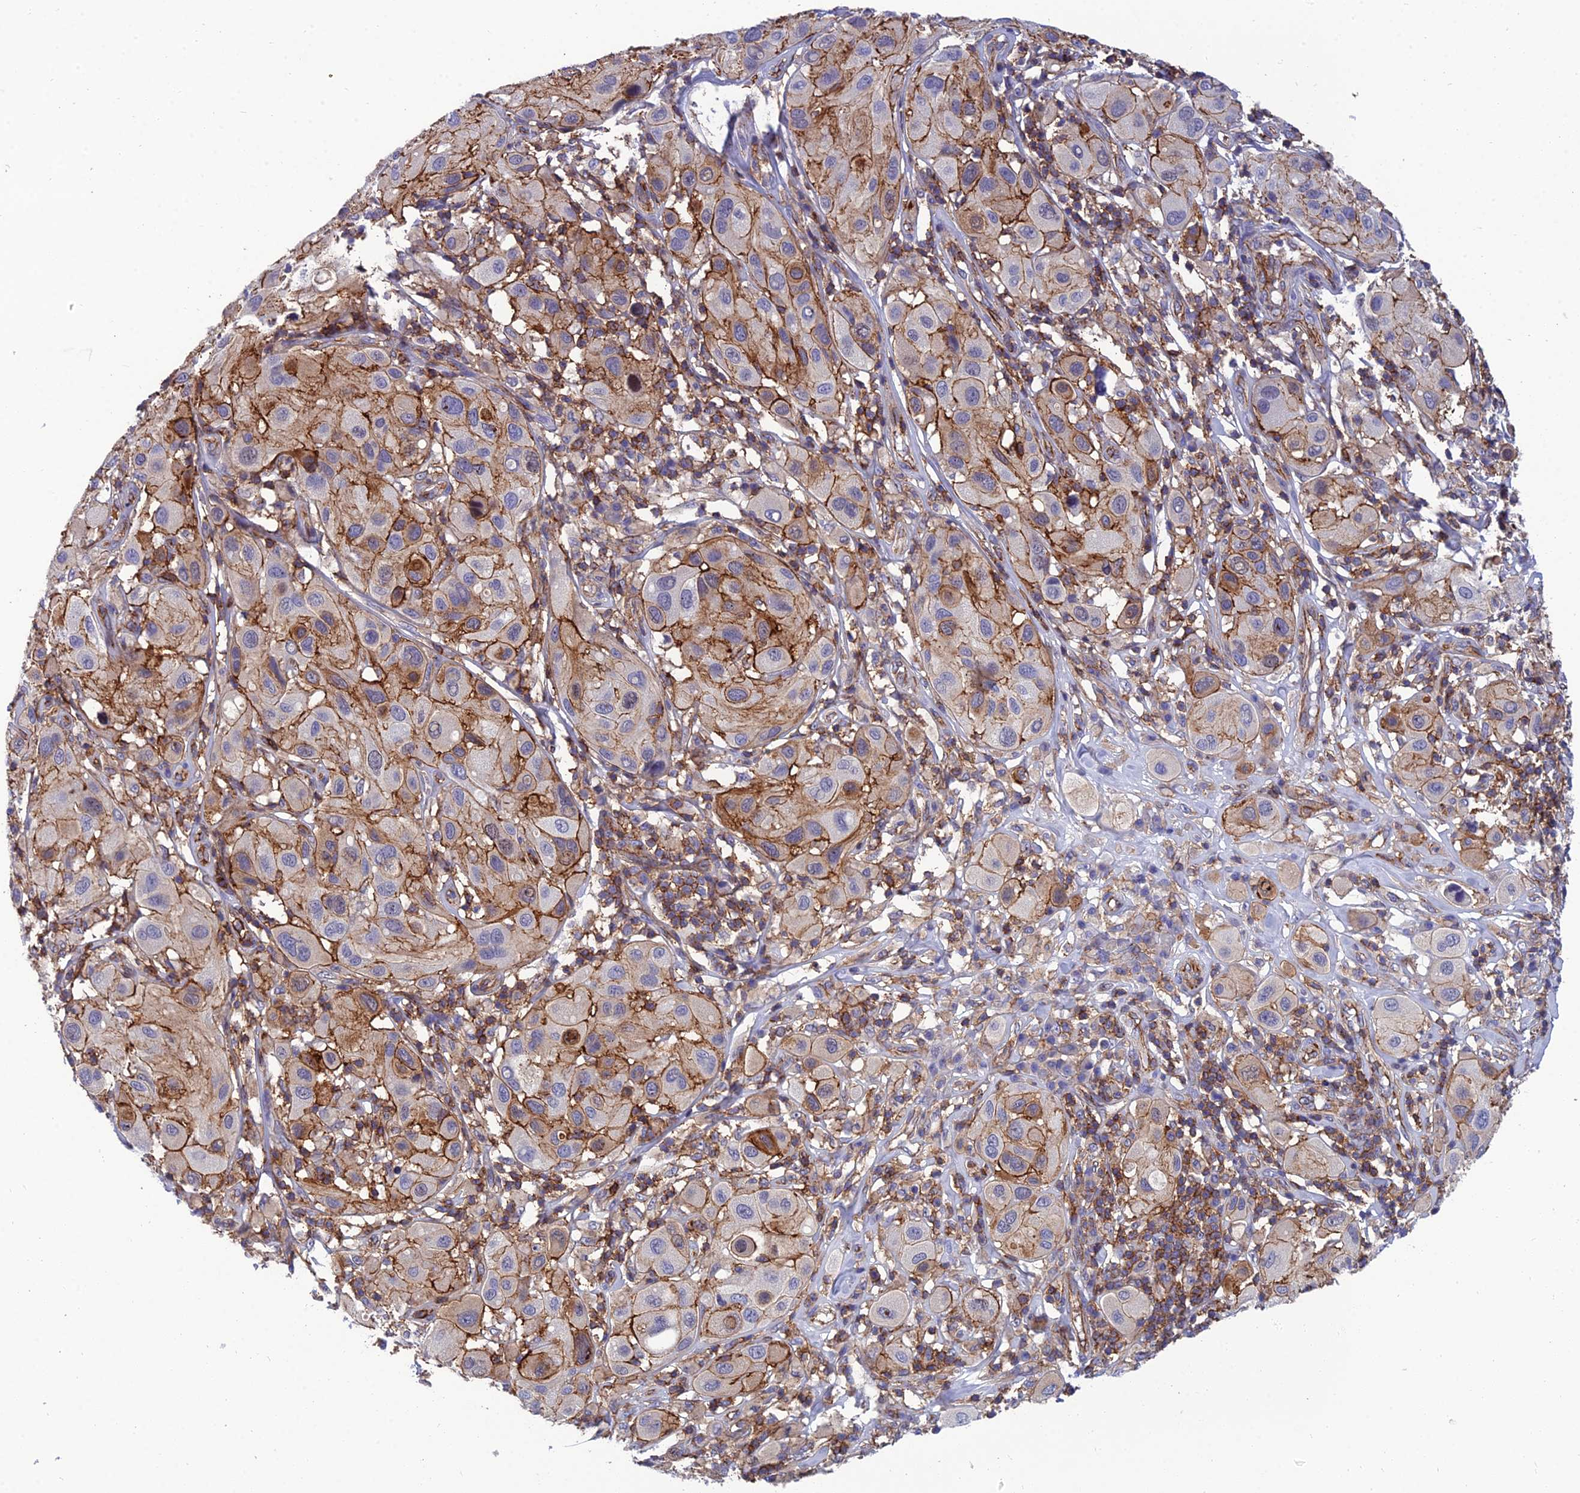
{"staining": {"intensity": "moderate", "quantity": "25%-75%", "location": "cytoplasmic/membranous"}, "tissue": "melanoma", "cell_type": "Tumor cells", "image_type": "cancer", "snomed": [{"axis": "morphology", "description": "Malignant melanoma, Metastatic site"}, {"axis": "topography", "description": "Skin"}], "caption": "High-magnification brightfield microscopy of melanoma stained with DAB (brown) and counterstained with hematoxylin (blue). tumor cells exhibit moderate cytoplasmic/membranous expression is seen in approximately25%-75% of cells.", "gene": "PPP1R18", "patient": {"sex": "male", "age": 41}}